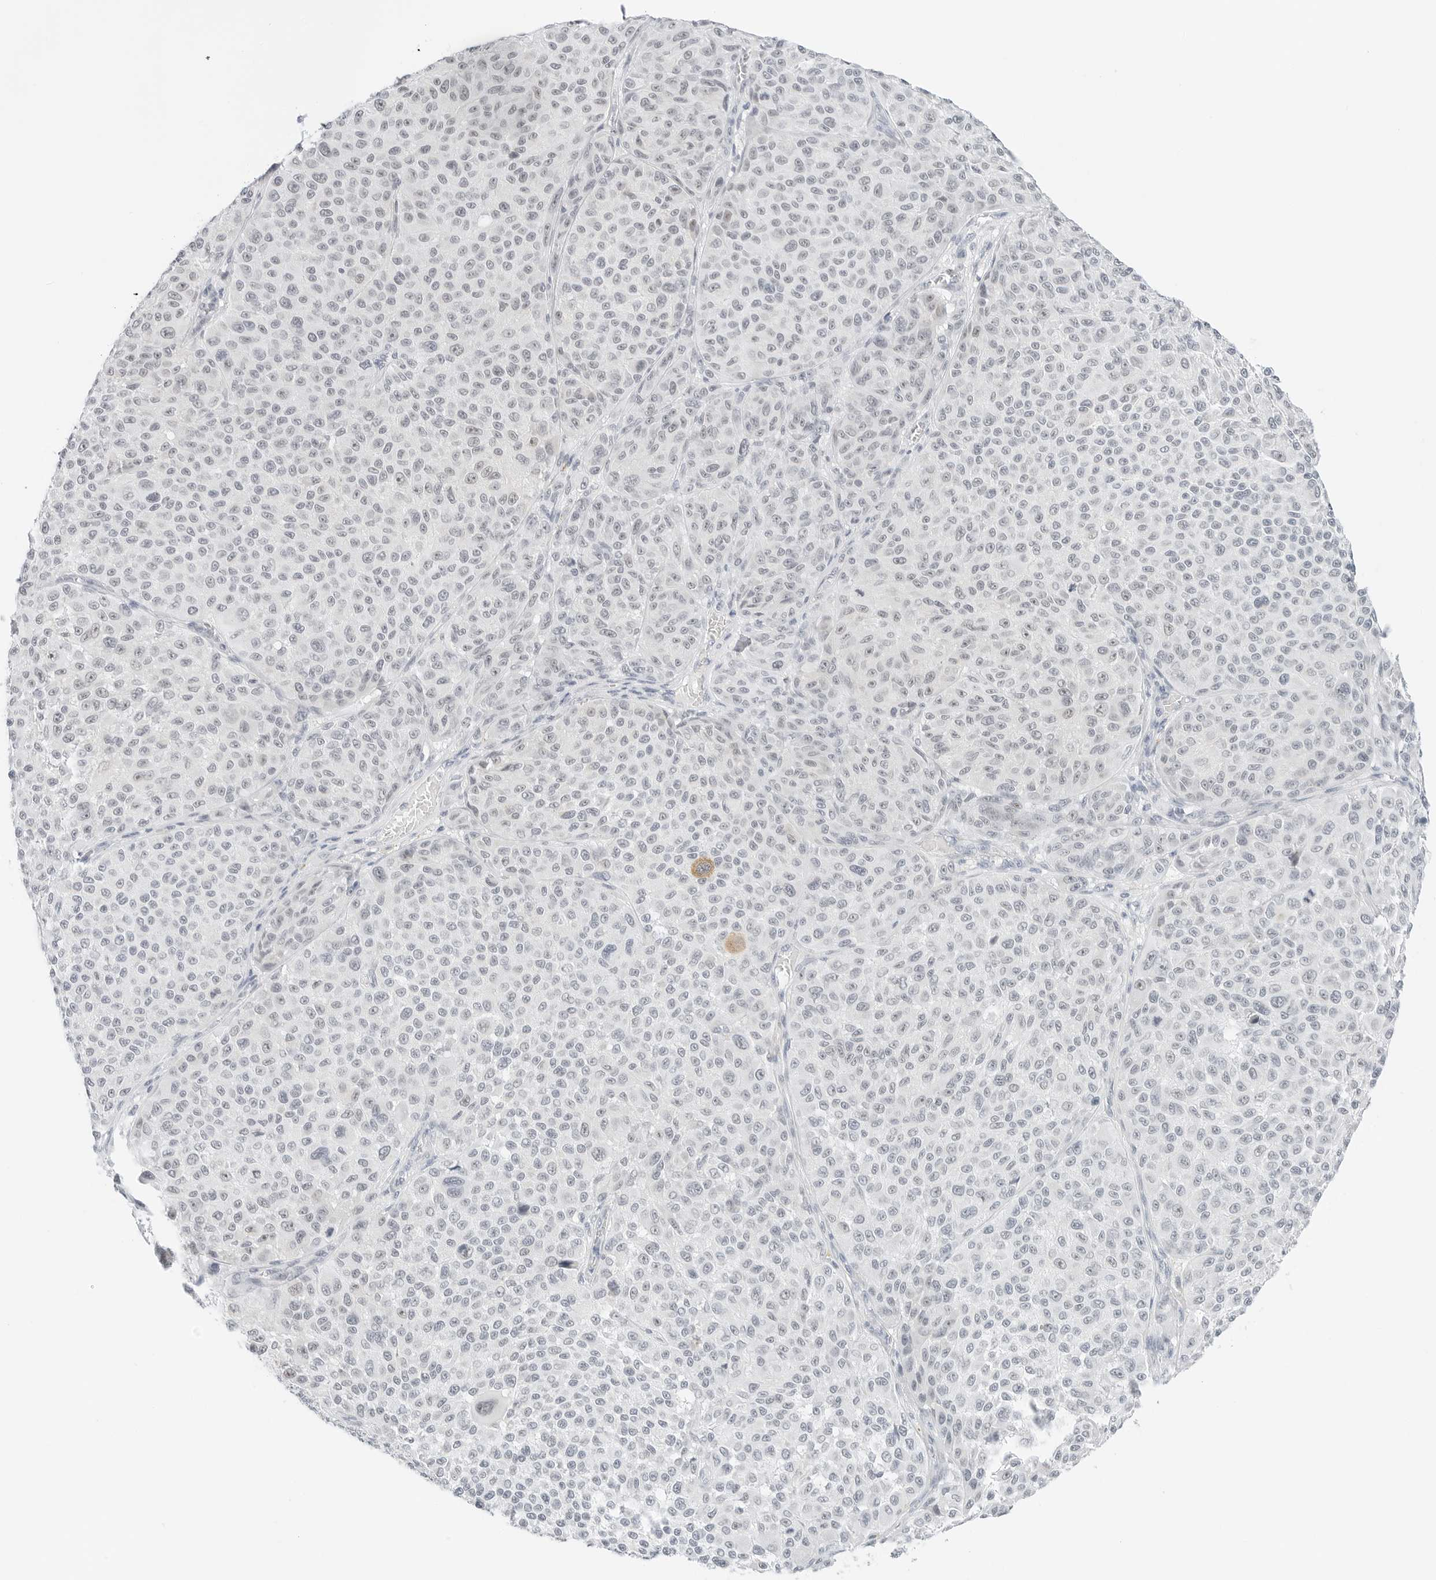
{"staining": {"intensity": "moderate", "quantity": "<25%", "location": "nuclear"}, "tissue": "melanoma", "cell_type": "Tumor cells", "image_type": "cancer", "snomed": [{"axis": "morphology", "description": "Malignant melanoma, NOS"}, {"axis": "topography", "description": "Skin"}], "caption": "Melanoma stained with a protein marker exhibits moderate staining in tumor cells.", "gene": "CCSAP", "patient": {"sex": "male", "age": 83}}